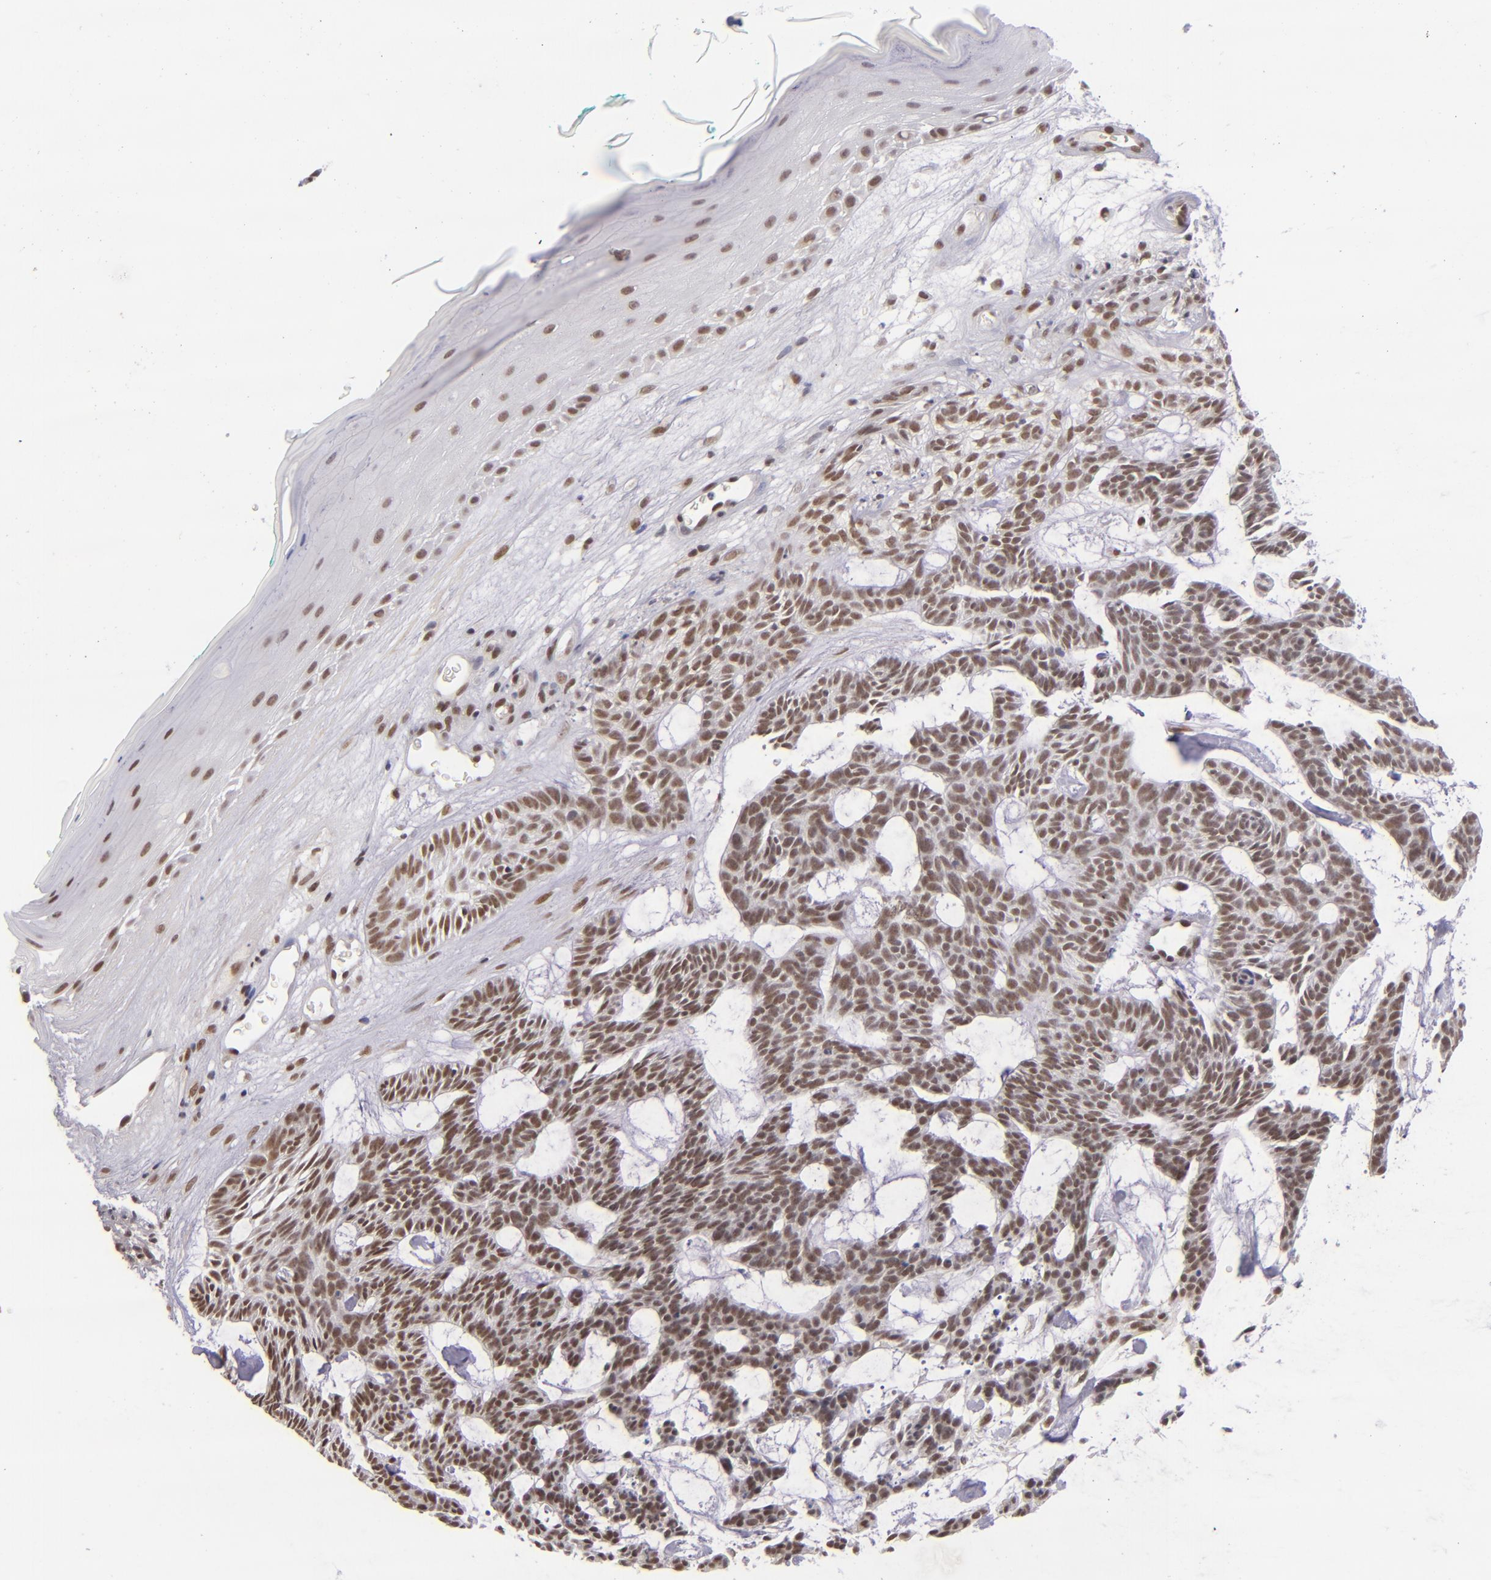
{"staining": {"intensity": "moderate", "quantity": ">75%", "location": "nuclear"}, "tissue": "skin cancer", "cell_type": "Tumor cells", "image_type": "cancer", "snomed": [{"axis": "morphology", "description": "Basal cell carcinoma"}, {"axis": "topography", "description": "Skin"}], "caption": "There is medium levels of moderate nuclear positivity in tumor cells of basal cell carcinoma (skin), as demonstrated by immunohistochemical staining (brown color).", "gene": "ZNF148", "patient": {"sex": "male", "age": 75}}